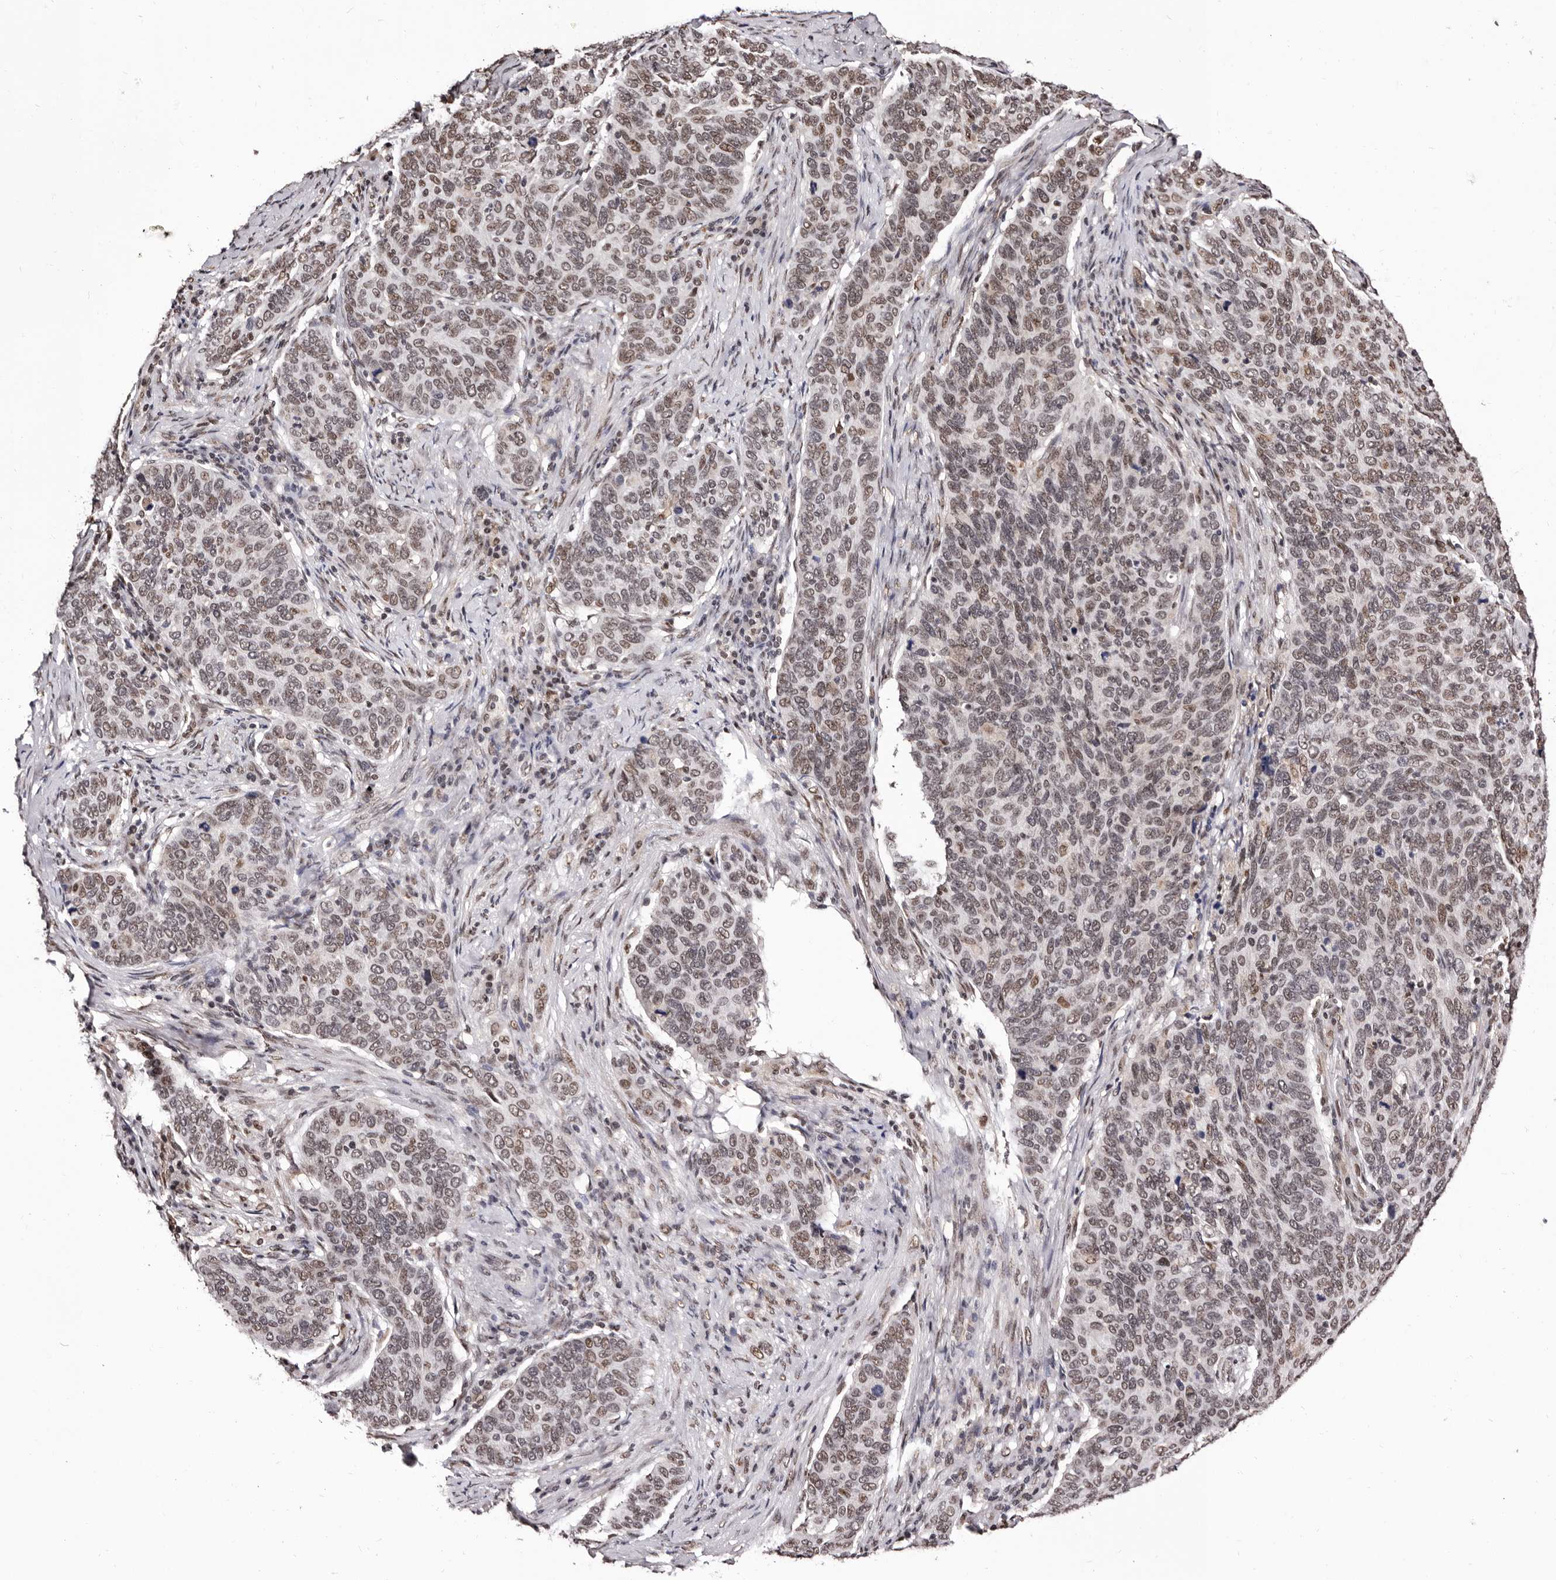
{"staining": {"intensity": "weak", "quantity": ">75%", "location": "nuclear"}, "tissue": "cervical cancer", "cell_type": "Tumor cells", "image_type": "cancer", "snomed": [{"axis": "morphology", "description": "Squamous cell carcinoma, NOS"}, {"axis": "topography", "description": "Cervix"}], "caption": "Immunohistochemical staining of human squamous cell carcinoma (cervical) demonstrates low levels of weak nuclear protein expression in approximately >75% of tumor cells. The protein of interest is shown in brown color, while the nuclei are stained blue.", "gene": "ANAPC11", "patient": {"sex": "female", "age": 60}}